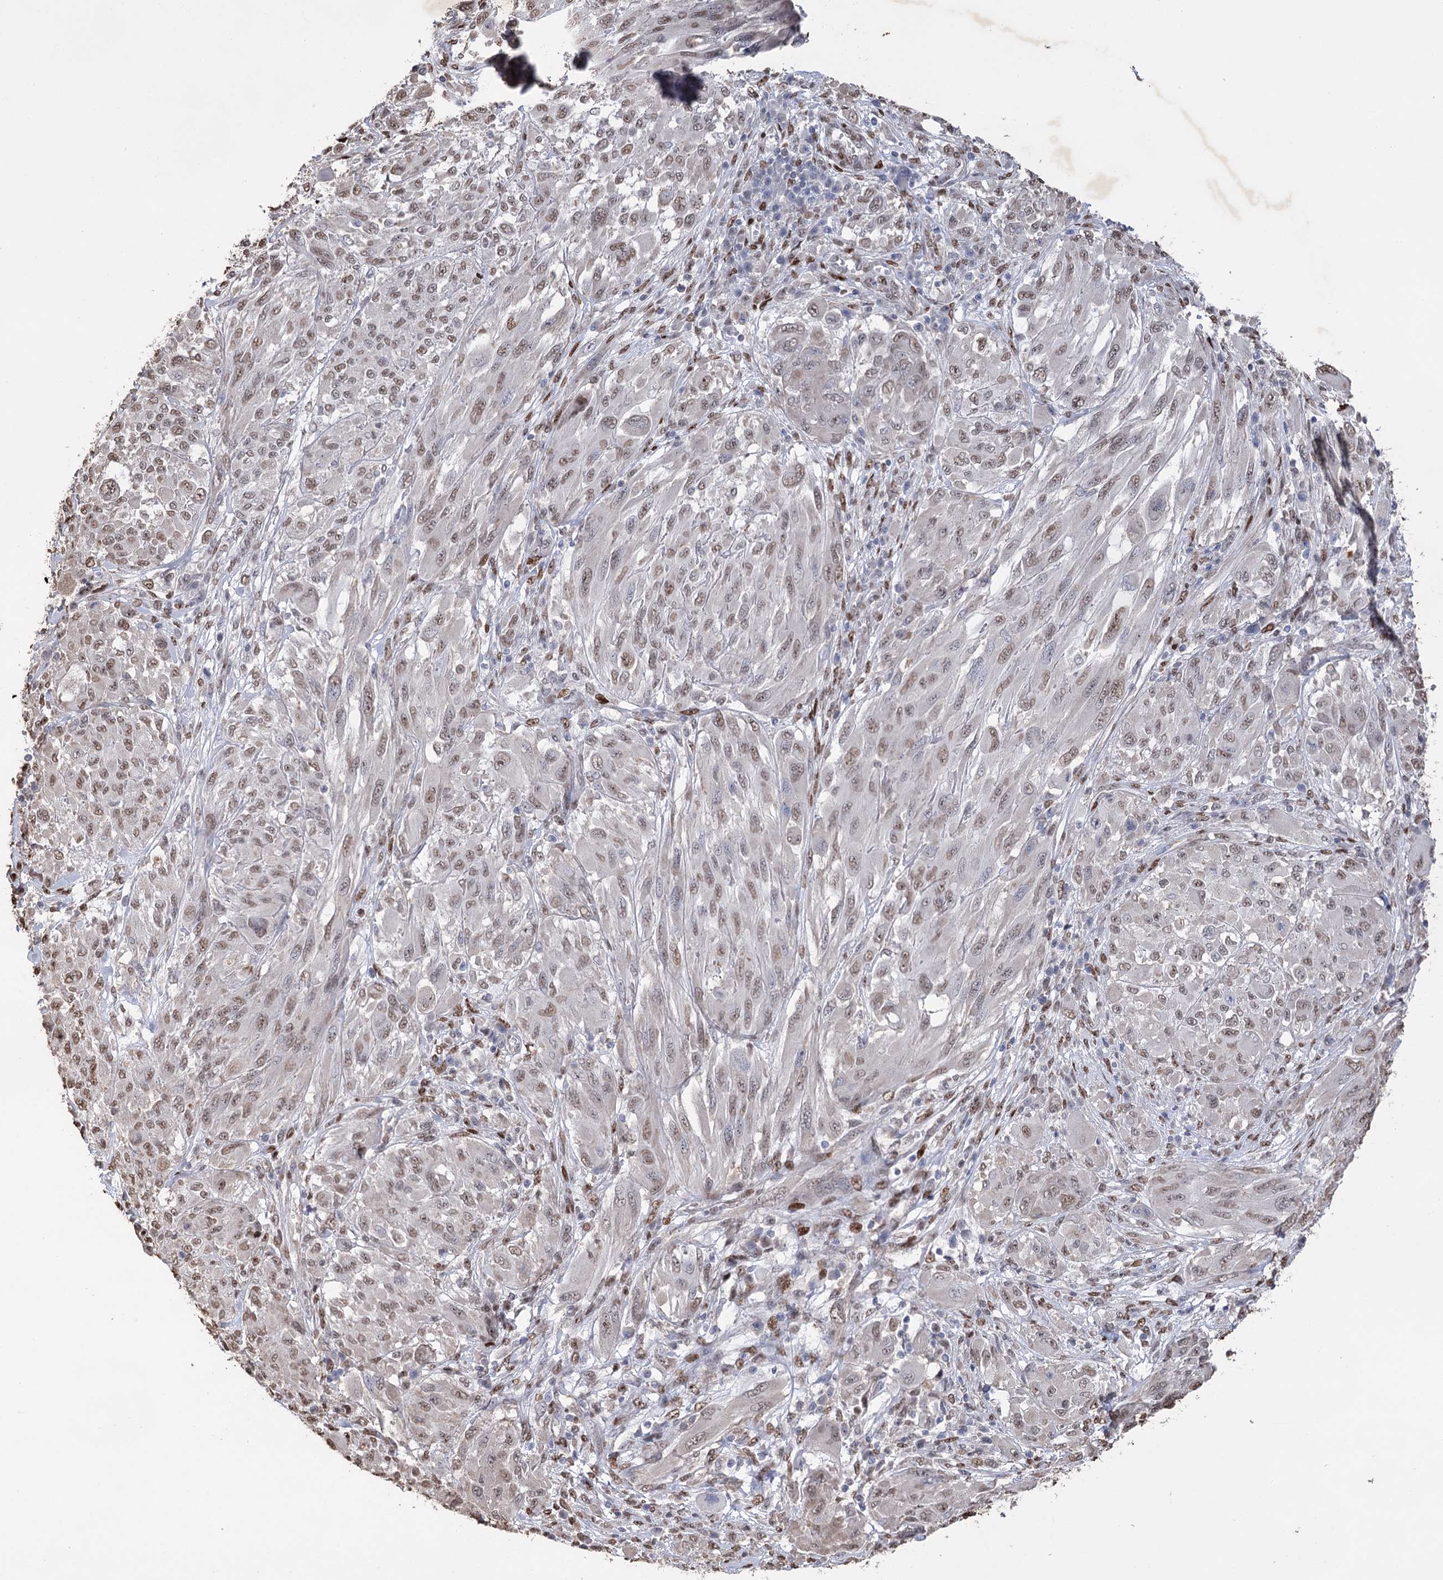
{"staining": {"intensity": "moderate", "quantity": ">75%", "location": "nuclear"}, "tissue": "melanoma", "cell_type": "Tumor cells", "image_type": "cancer", "snomed": [{"axis": "morphology", "description": "Malignant melanoma, NOS"}, {"axis": "topography", "description": "Skin"}], "caption": "Approximately >75% of tumor cells in melanoma exhibit moderate nuclear protein expression as visualized by brown immunohistochemical staining.", "gene": "NFU1", "patient": {"sex": "female", "age": 91}}